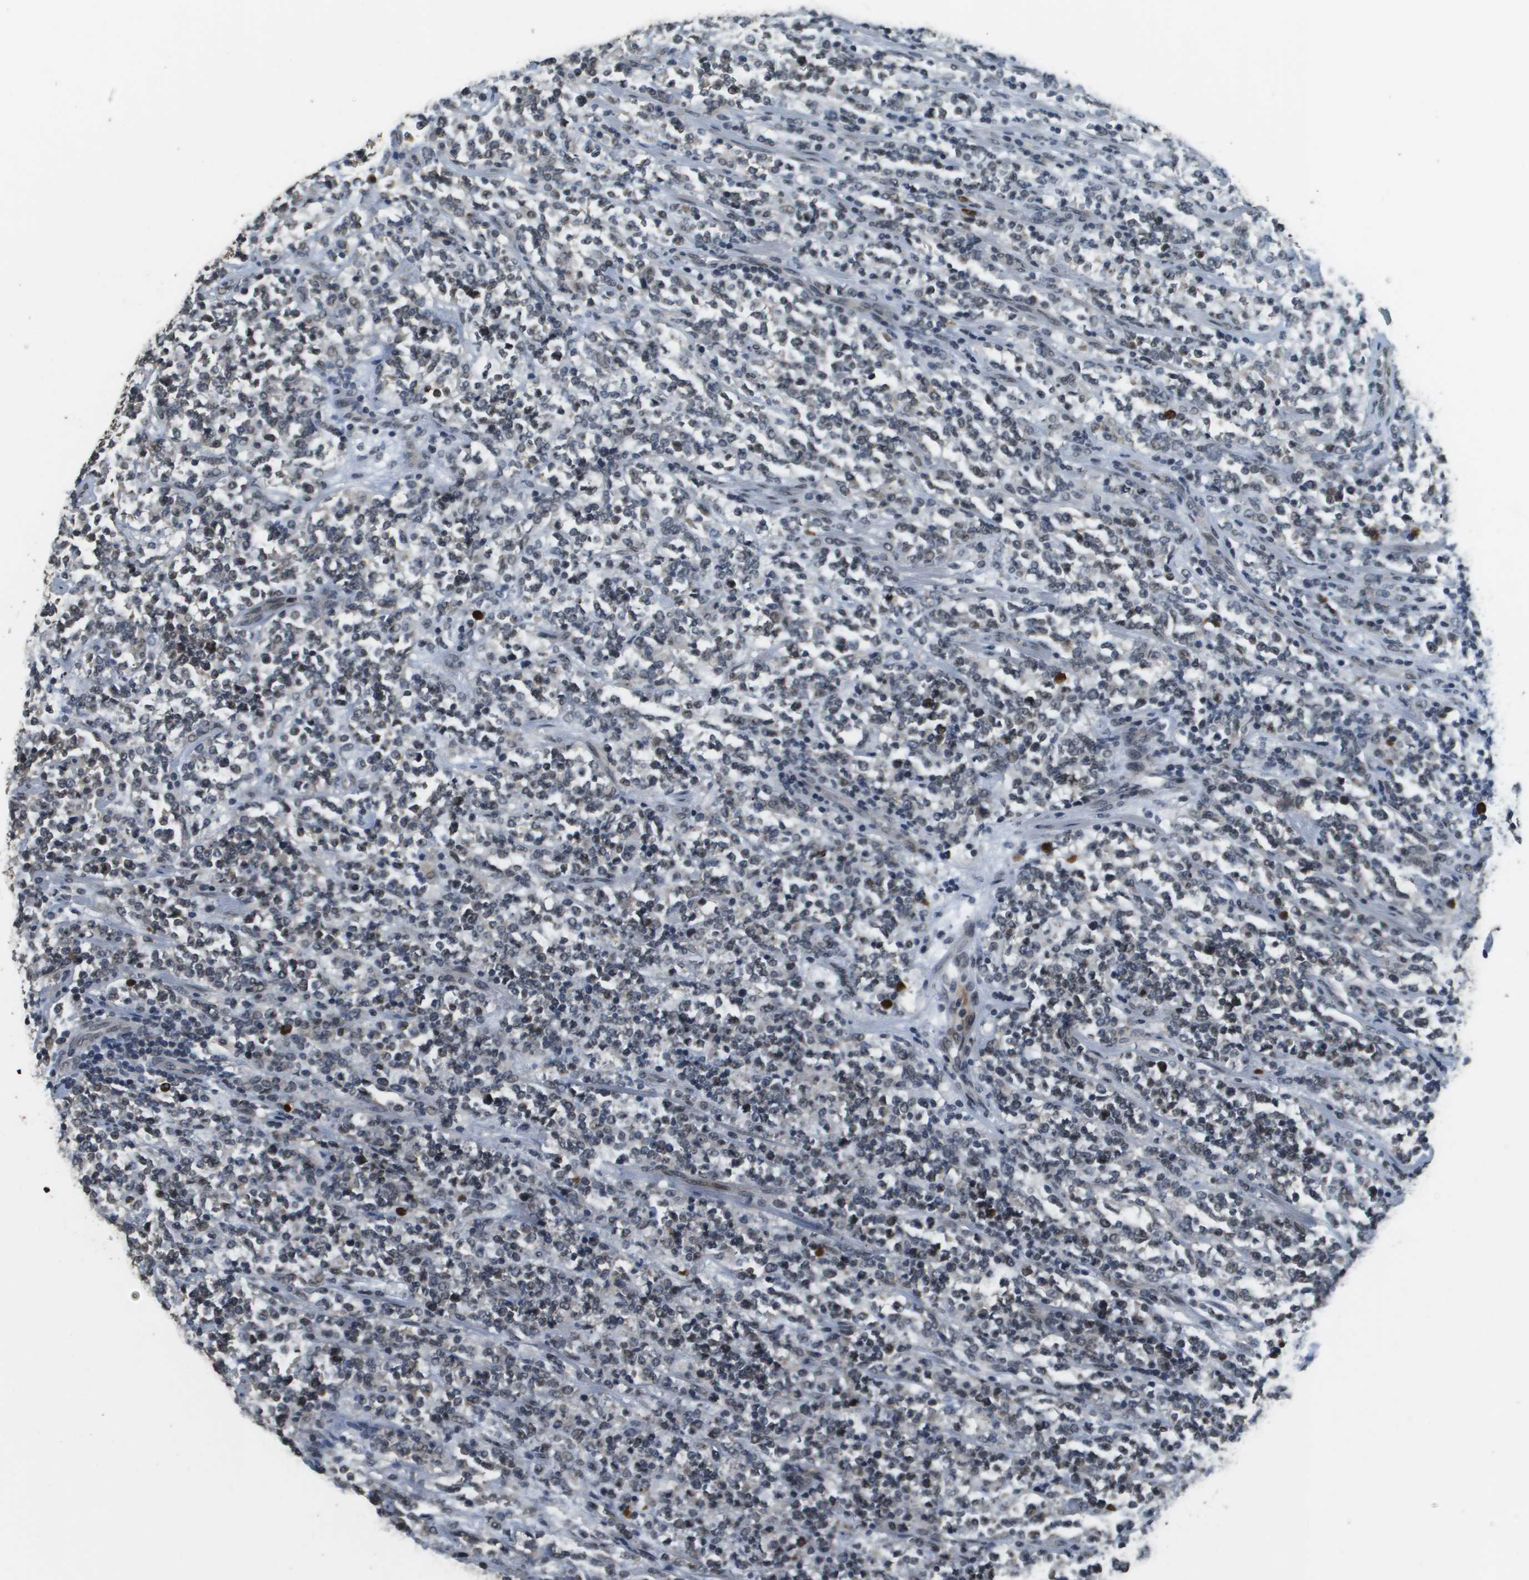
{"staining": {"intensity": "weak", "quantity": "25%-75%", "location": "nuclear"}, "tissue": "lymphoma", "cell_type": "Tumor cells", "image_type": "cancer", "snomed": [{"axis": "morphology", "description": "Malignant lymphoma, non-Hodgkin's type, High grade"}, {"axis": "topography", "description": "Soft tissue"}], "caption": "Immunohistochemistry (DAB) staining of lymphoma exhibits weak nuclear protein staining in approximately 25%-75% of tumor cells. (Brightfield microscopy of DAB IHC at high magnification).", "gene": "FANCC", "patient": {"sex": "male", "age": 18}}